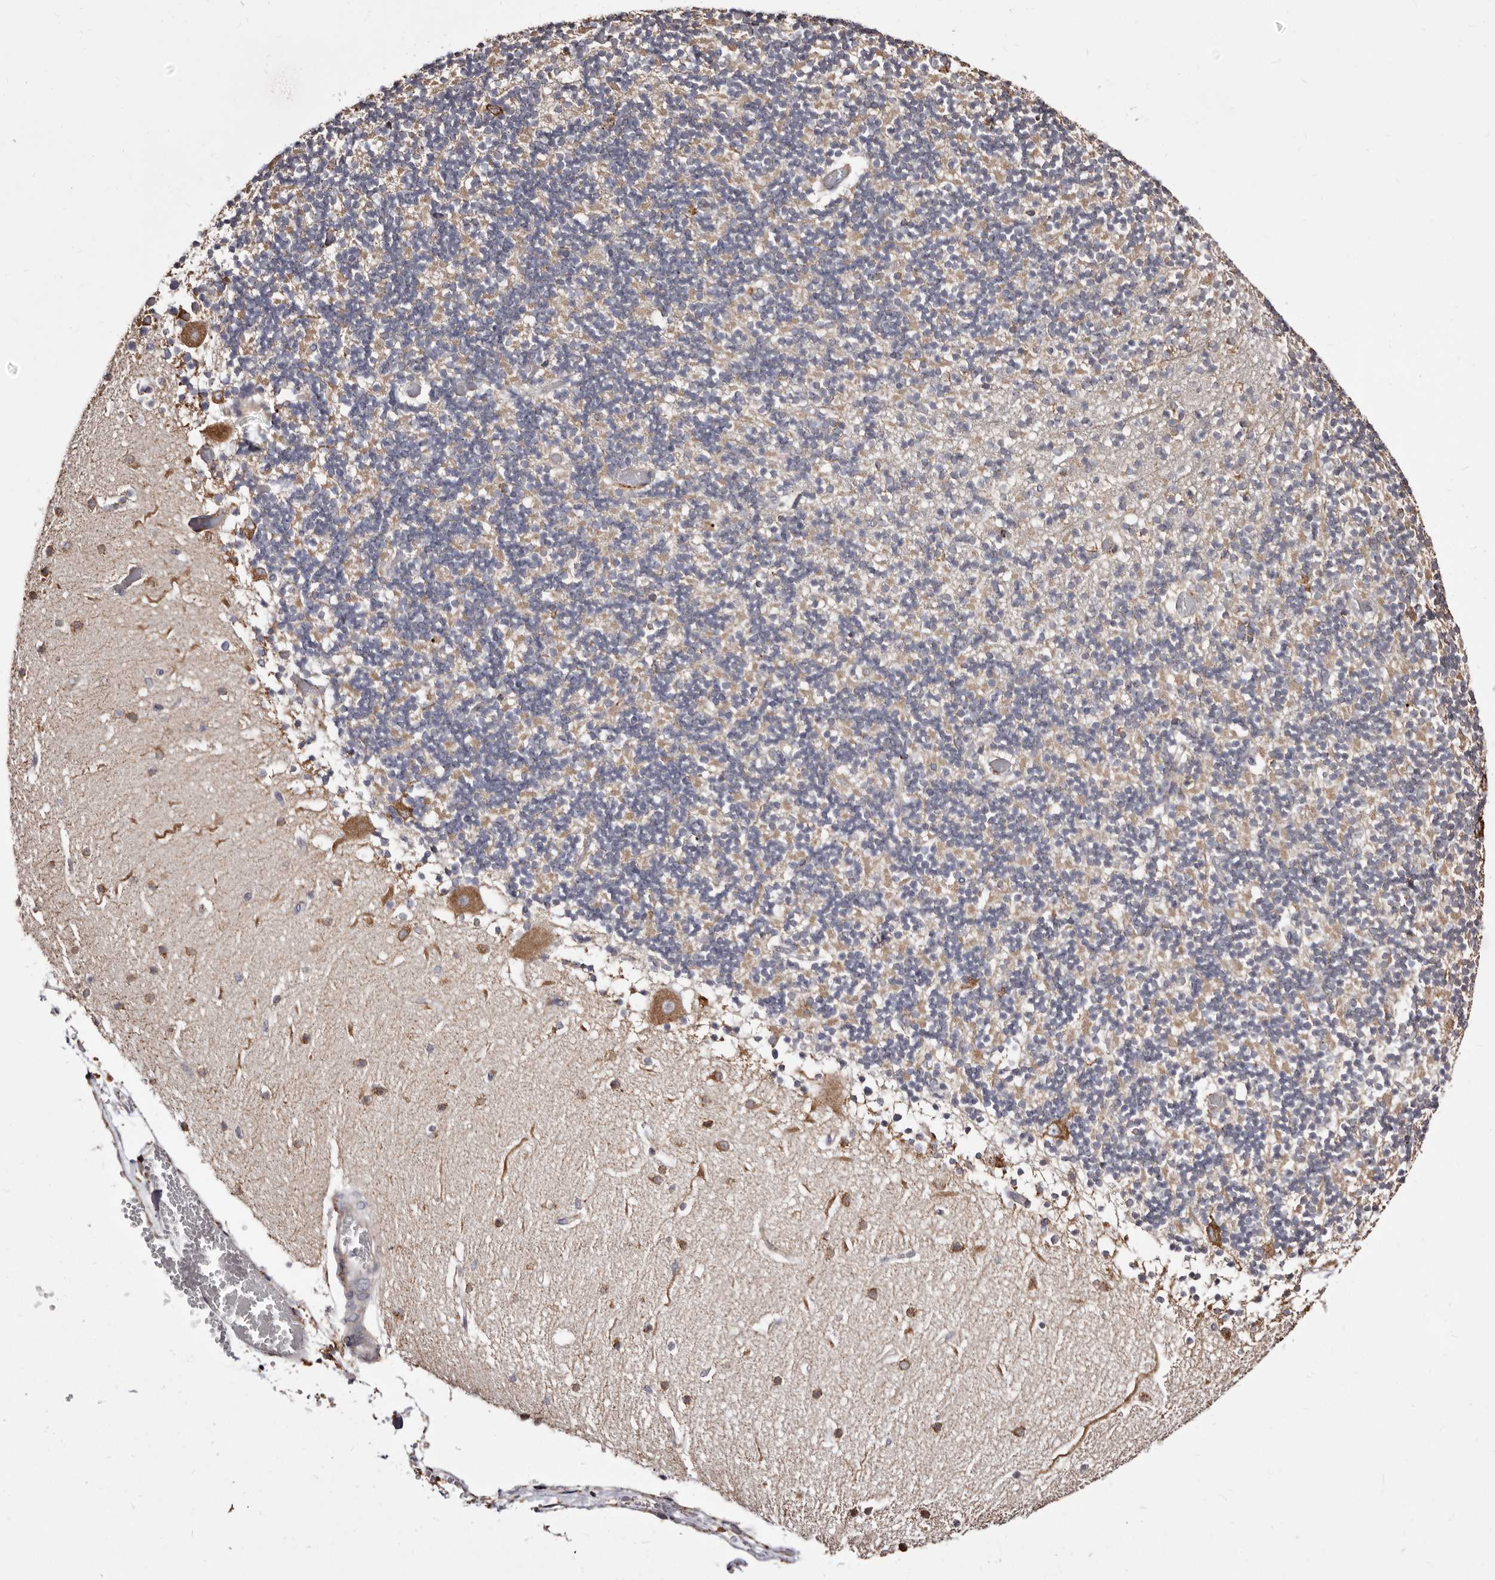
{"staining": {"intensity": "weak", "quantity": "<25%", "location": "cytoplasmic/membranous"}, "tissue": "cerebellum", "cell_type": "Cells in granular layer", "image_type": "normal", "snomed": [{"axis": "morphology", "description": "Normal tissue, NOS"}, {"axis": "topography", "description": "Cerebellum"}], "caption": "This is an IHC micrograph of unremarkable human cerebellum. There is no staining in cells in granular layer.", "gene": "ACBD6", "patient": {"sex": "female", "age": 28}}